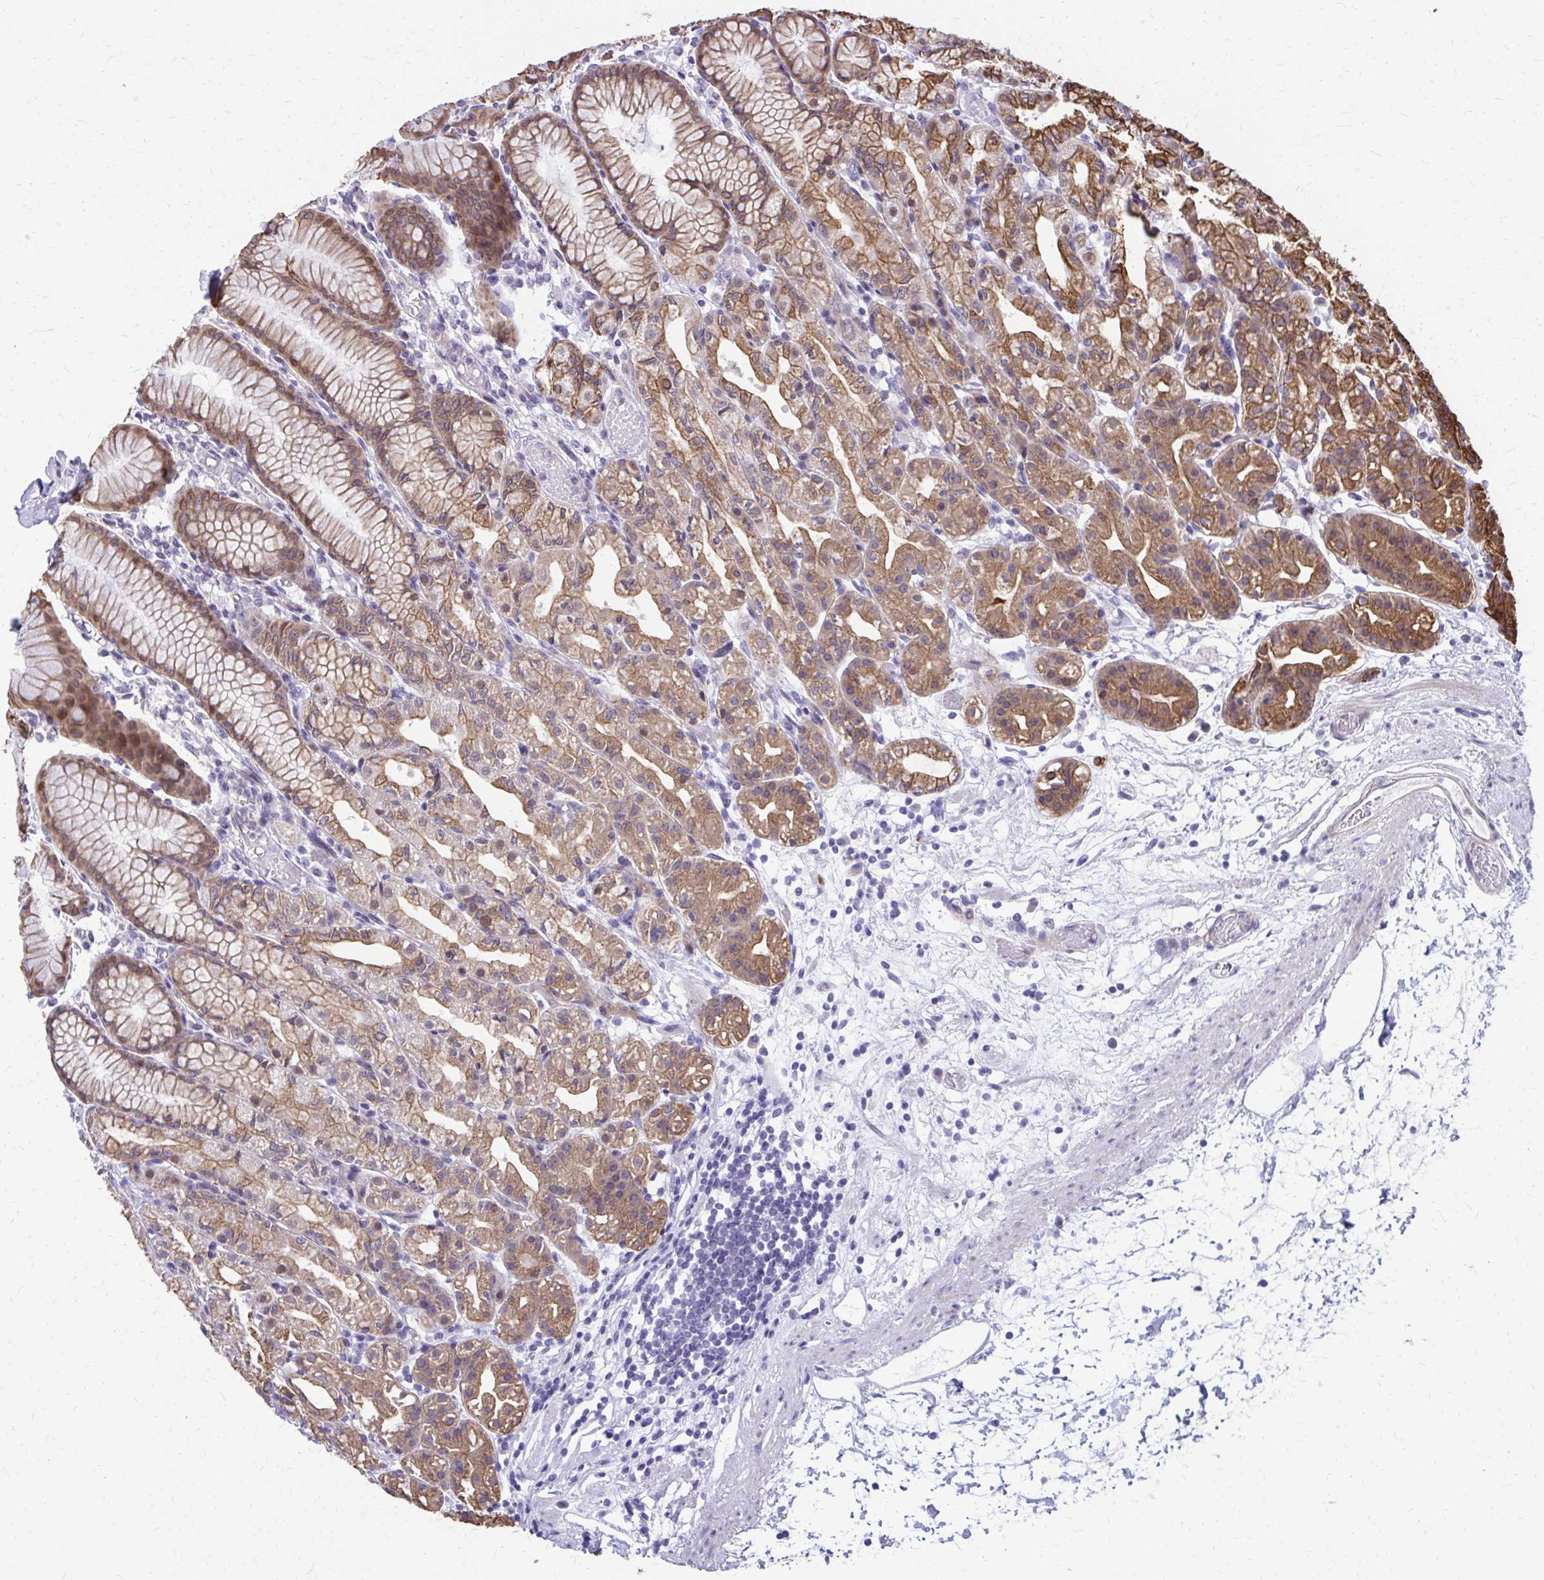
{"staining": {"intensity": "moderate", "quantity": ">75%", "location": "cytoplasmic/membranous,nuclear"}, "tissue": "stomach", "cell_type": "Glandular cells", "image_type": "normal", "snomed": [{"axis": "morphology", "description": "Normal tissue, NOS"}, {"axis": "topography", "description": "Stomach"}], "caption": "Immunohistochemistry (IHC) of normal stomach demonstrates medium levels of moderate cytoplasmic/membranous,nuclear expression in about >75% of glandular cells. (Brightfield microscopy of DAB IHC at high magnification).", "gene": "ANKRD30B", "patient": {"sex": "female", "age": 57}}